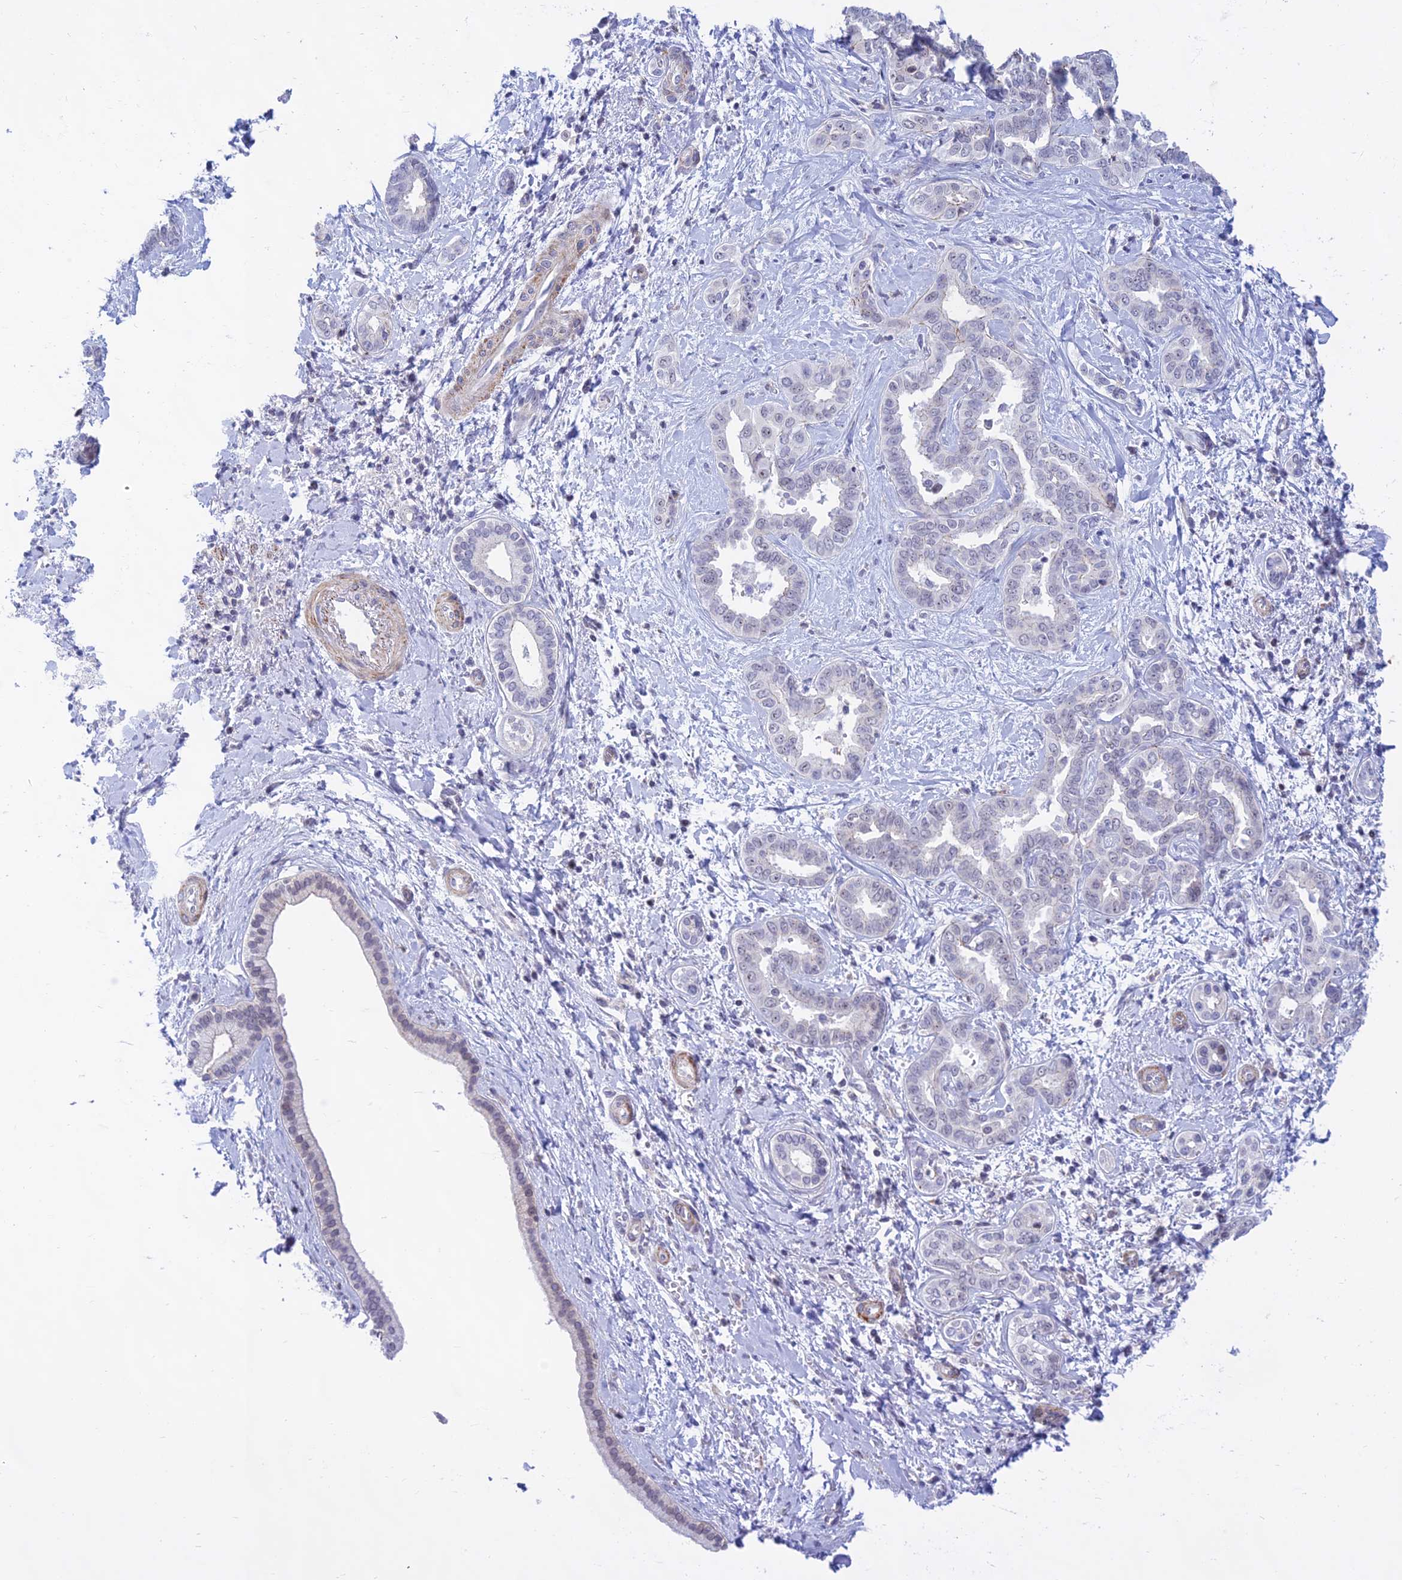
{"staining": {"intensity": "negative", "quantity": "none", "location": "none"}, "tissue": "liver cancer", "cell_type": "Tumor cells", "image_type": "cancer", "snomed": [{"axis": "morphology", "description": "Cholangiocarcinoma"}, {"axis": "topography", "description": "Liver"}], "caption": "IHC of human cholangiocarcinoma (liver) exhibits no staining in tumor cells. (DAB (3,3'-diaminobenzidine) immunohistochemistry with hematoxylin counter stain).", "gene": "KRR1", "patient": {"sex": "female", "age": 77}}